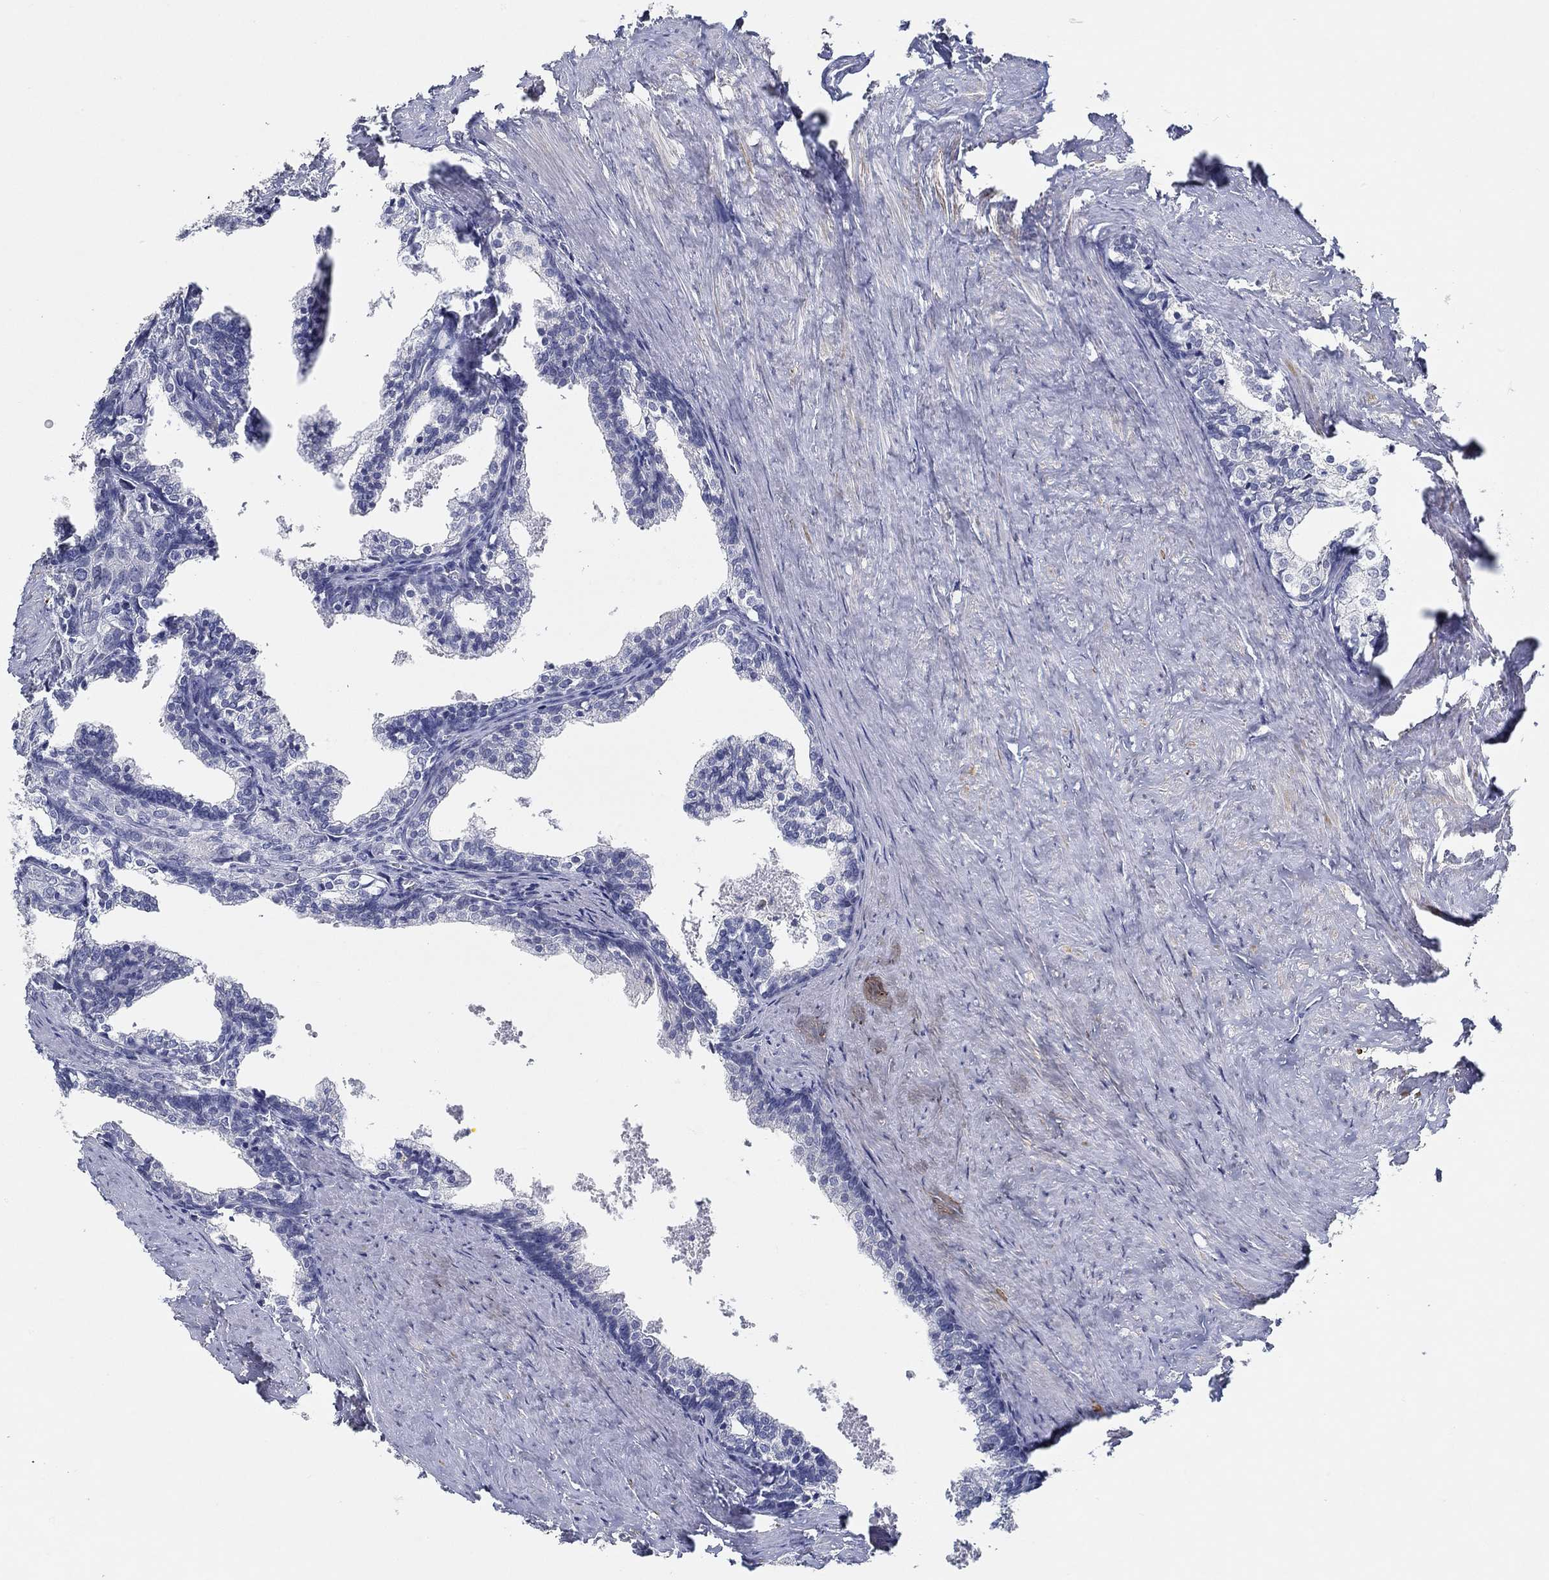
{"staining": {"intensity": "negative", "quantity": "none", "location": "none"}, "tissue": "prostate cancer", "cell_type": "Tumor cells", "image_type": "cancer", "snomed": [{"axis": "morphology", "description": "Adenocarcinoma, NOS"}, {"axis": "topography", "description": "Prostate and seminal vesicle, NOS"}], "caption": "Protein analysis of adenocarcinoma (prostate) exhibits no significant positivity in tumor cells.", "gene": "NUP155", "patient": {"sex": "male", "age": 63}}